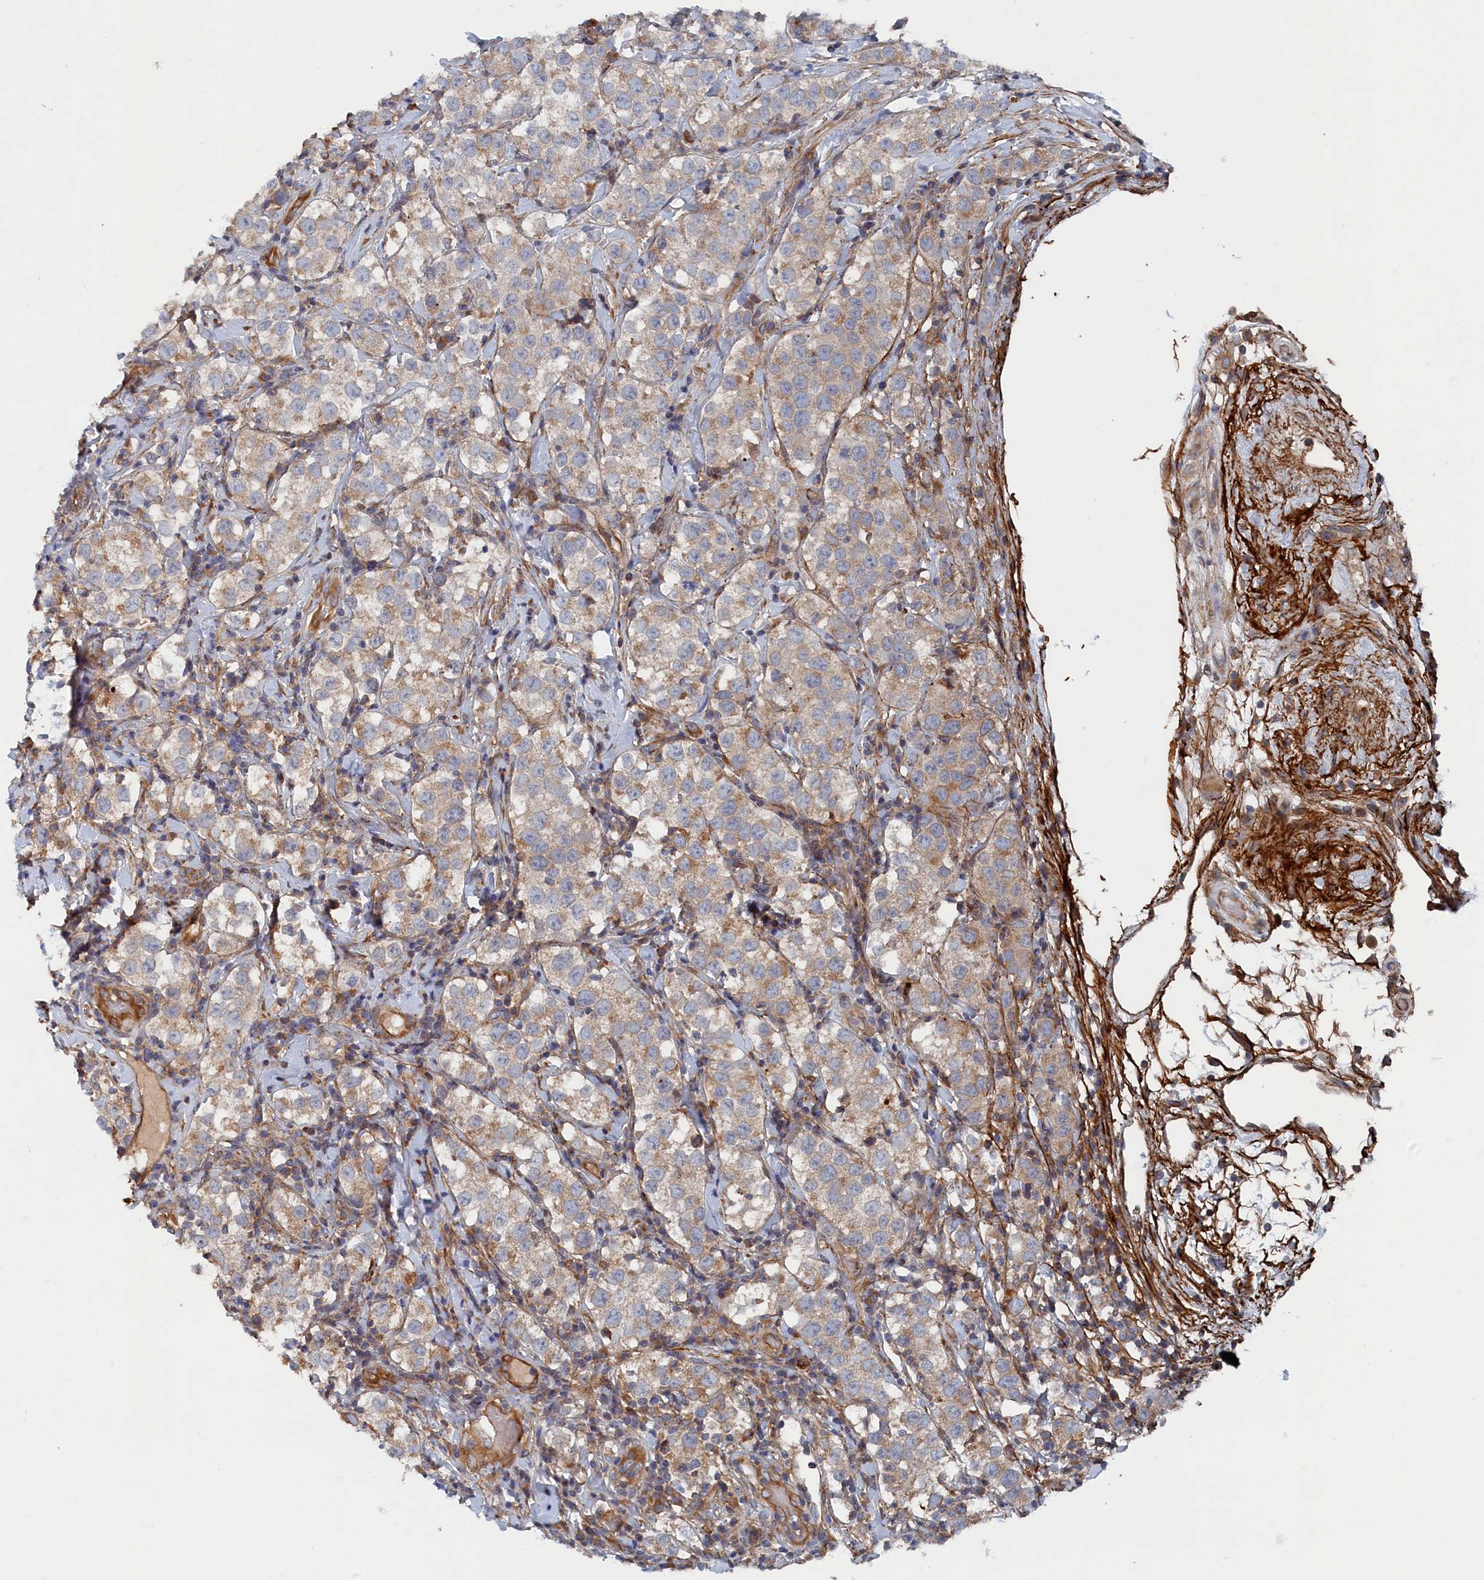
{"staining": {"intensity": "weak", "quantity": "<25%", "location": "cytoplasmic/membranous"}, "tissue": "testis cancer", "cell_type": "Tumor cells", "image_type": "cancer", "snomed": [{"axis": "morphology", "description": "Seminoma, NOS"}, {"axis": "topography", "description": "Testis"}], "caption": "Histopathology image shows no protein expression in tumor cells of seminoma (testis) tissue. (Brightfield microscopy of DAB IHC at high magnification).", "gene": "TMEM196", "patient": {"sex": "male", "age": 34}}